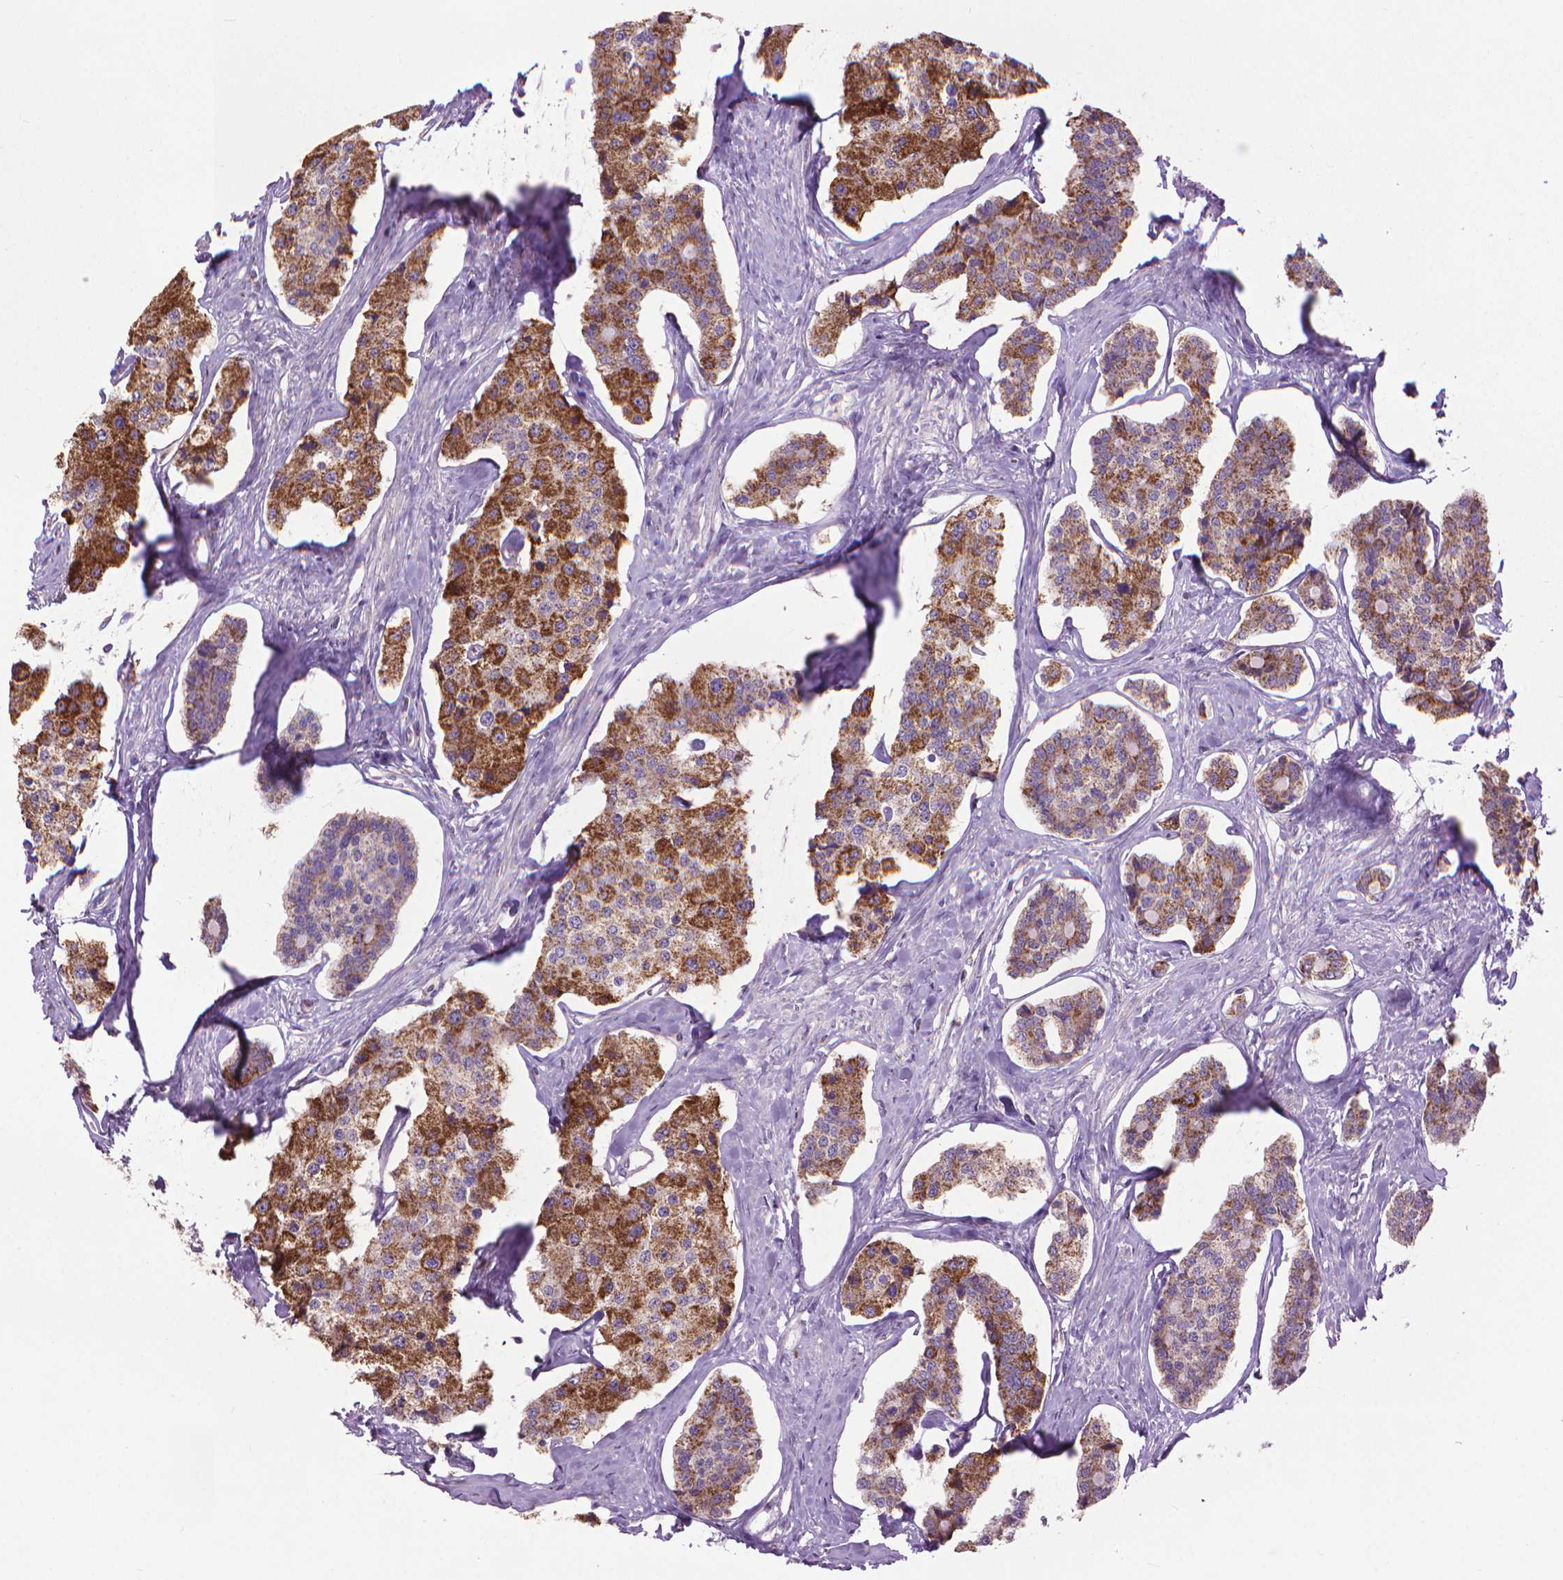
{"staining": {"intensity": "strong", "quantity": "25%-75%", "location": "cytoplasmic/membranous"}, "tissue": "carcinoid", "cell_type": "Tumor cells", "image_type": "cancer", "snomed": [{"axis": "morphology", "description": "Carcinoid, malignant, NOS"}, {"axis": "topography", "description": "Small intestine"}], "caption": "Immunohistochemistry (DAB (3,3'-diaminobenzidine)) staining of carcinoid displays strong cytoplasmic/membranous protein positivity in approximately 25%-75% of tumor cells.", "gene": "VDAC1", "patient": {"sex": "female", "age": 65}}